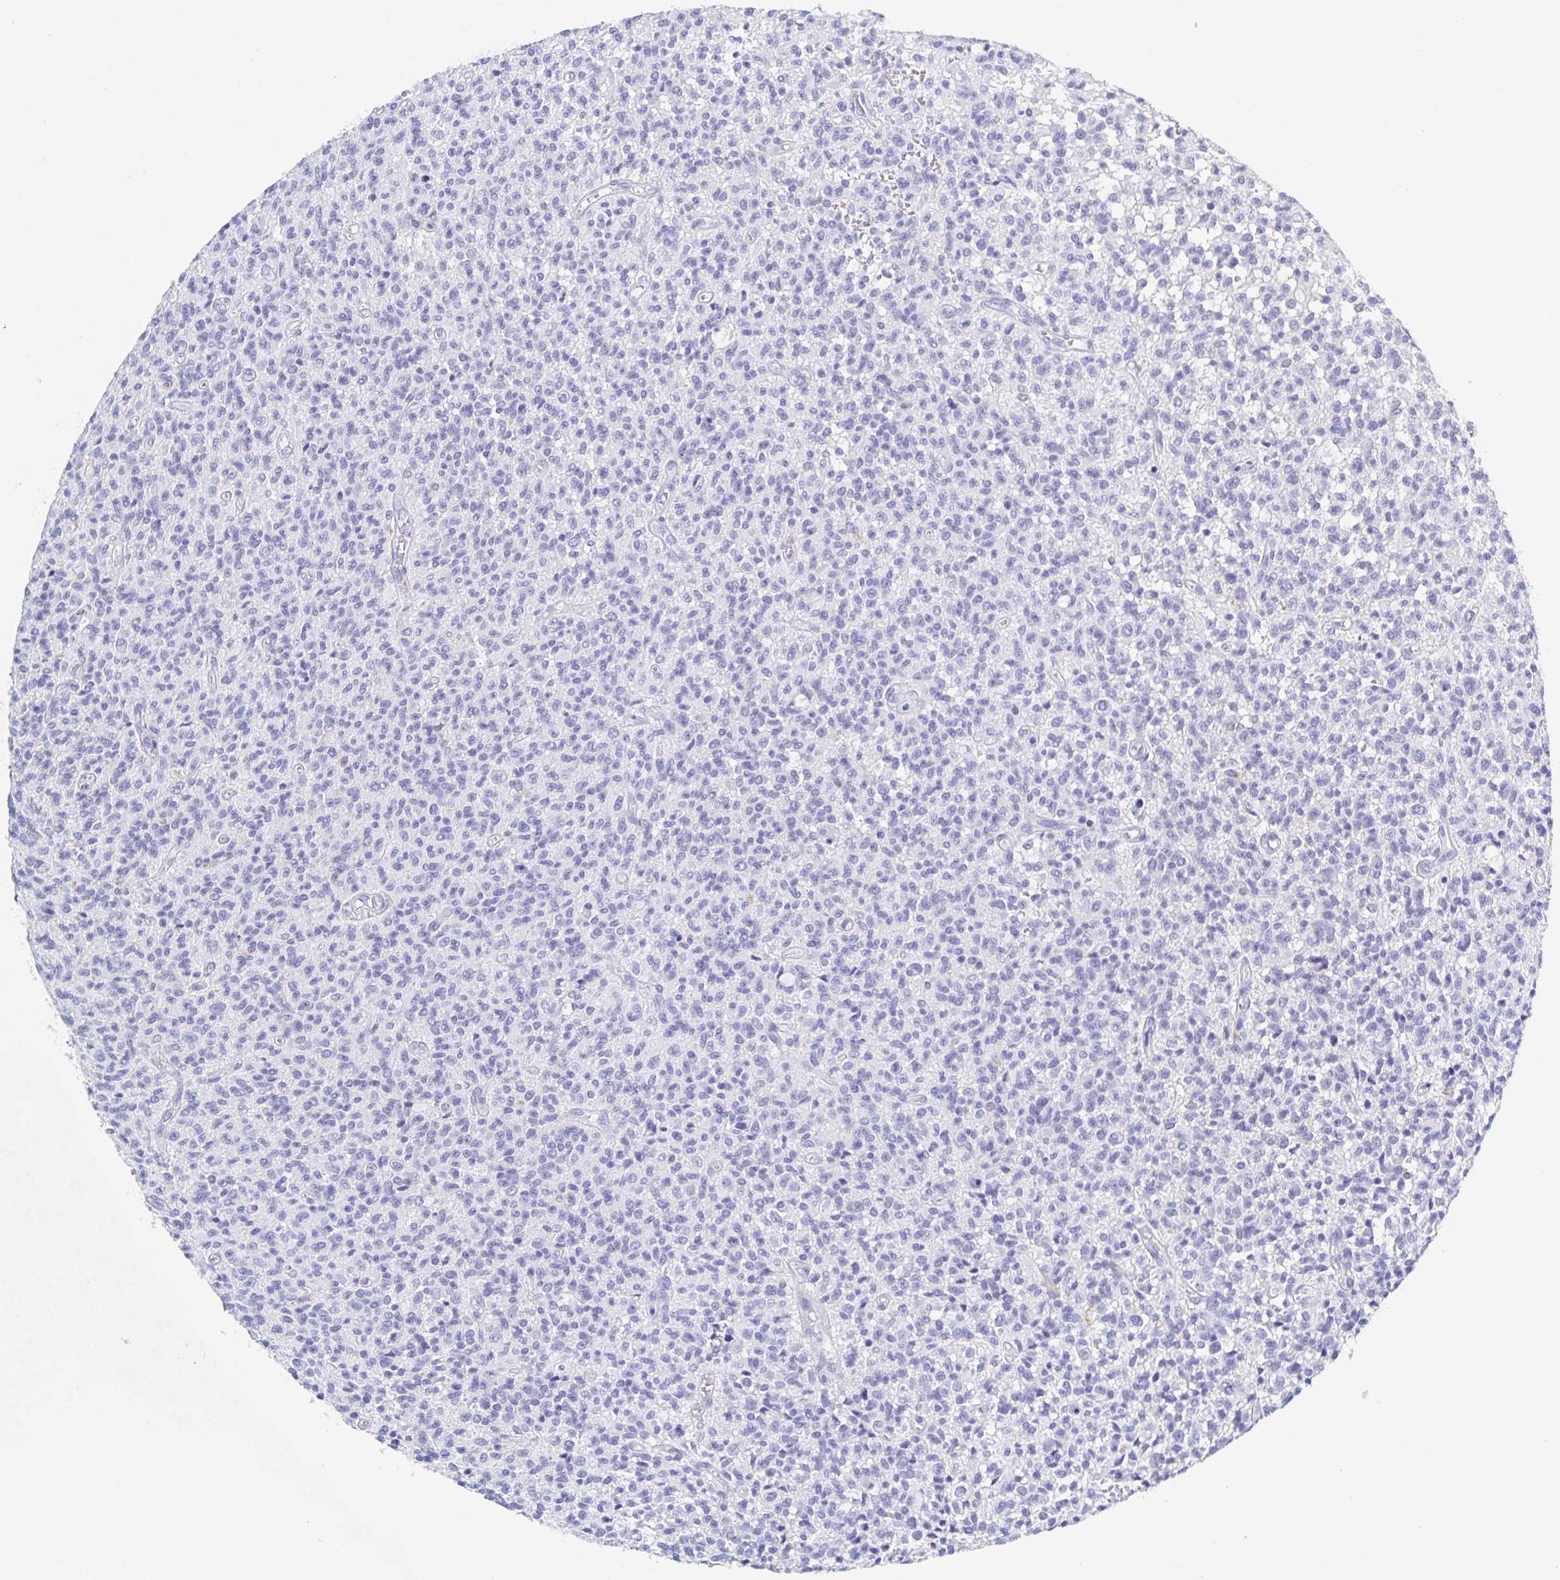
{"staining": {"intensity": "negative", "quantity": "none", "location": "none"}, "tissue": "glioma", "cell_type": "Tumor cells", "image_type": "cancer", "snomed": [{"axis": "morphology", "description": "Glioma, malignant, Low grade"}, {"axis": "topography", "description": "Brain"}], "caption": "Protein analysis of low-grade glioma (malignant) exhibits no significant staining in tumor cells.", "gene": "DMBT1", "patient": {"sex": "male", "age": 64}}